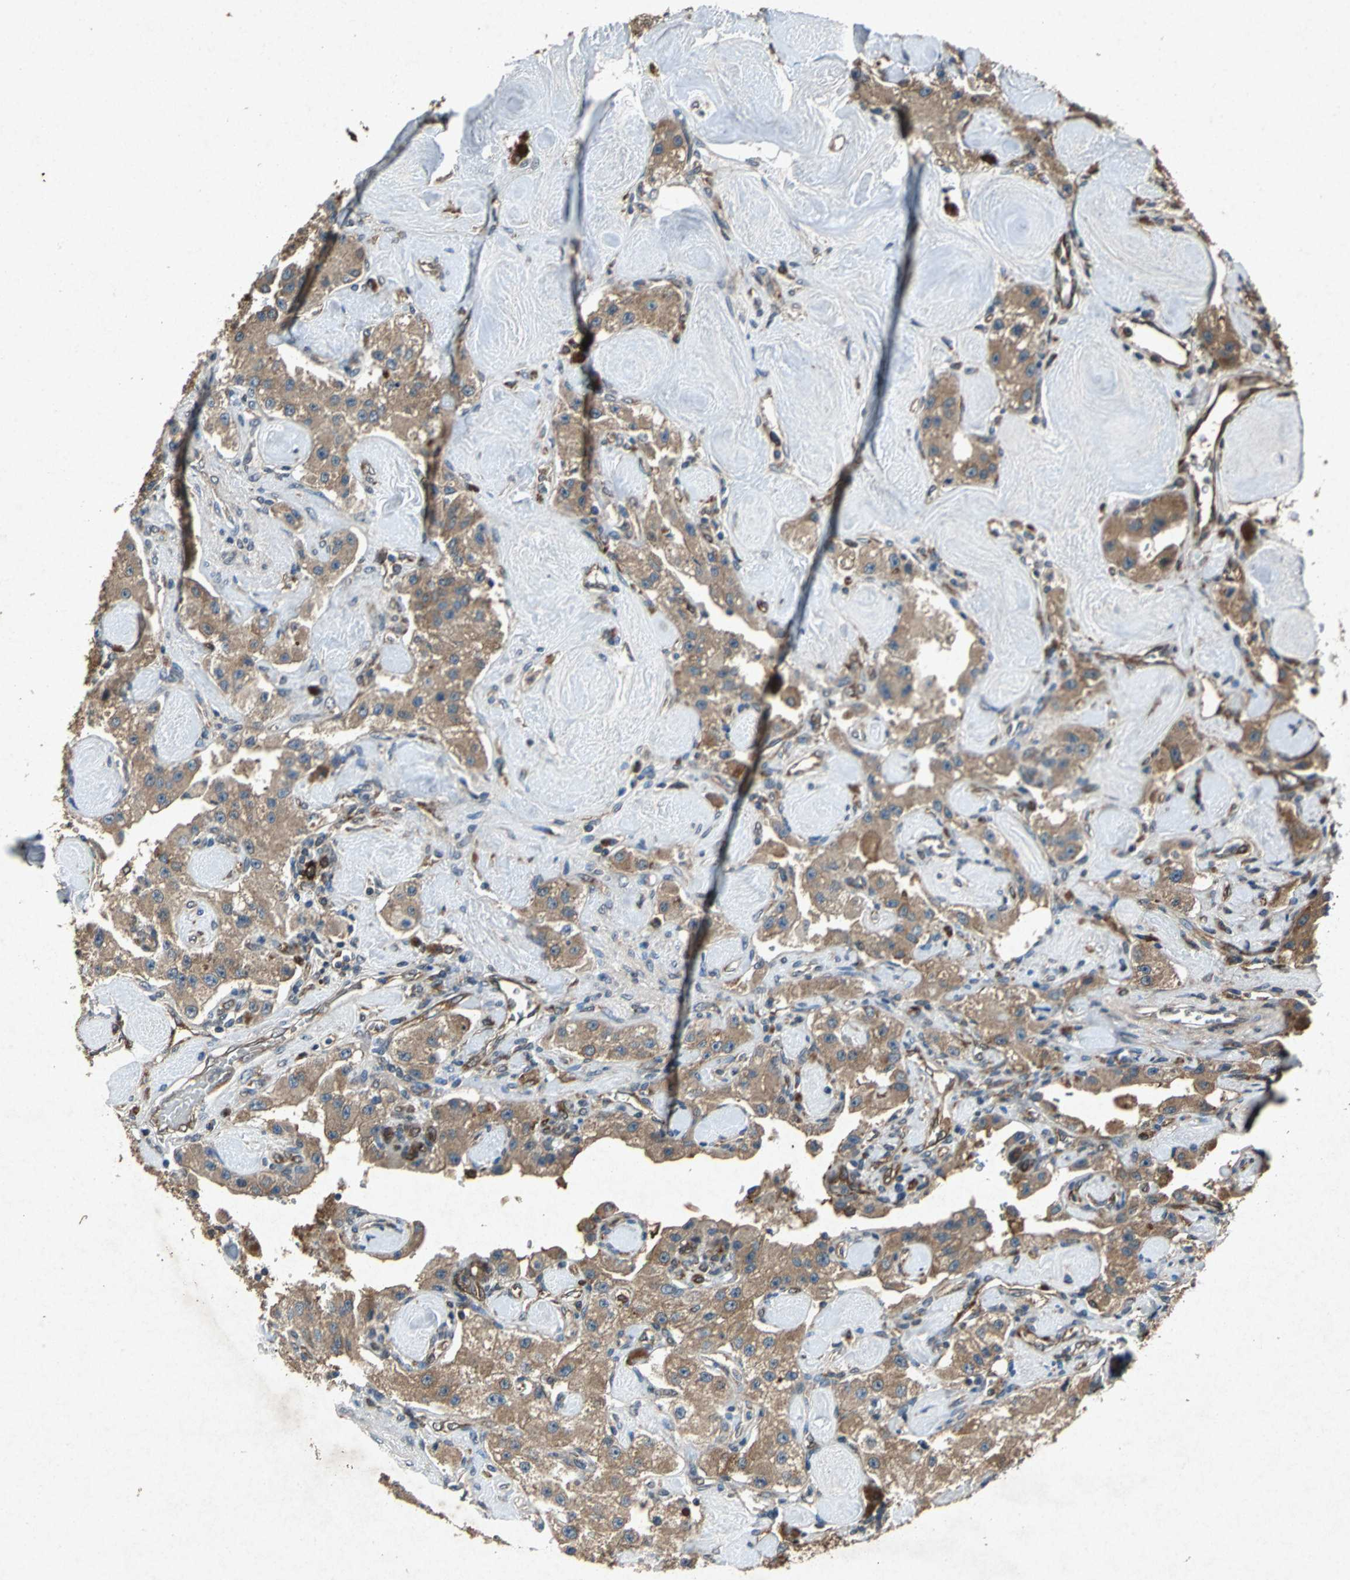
{"staining": {"intensity": "moderate", "quantity": ">75%", "location": "cytoplasmic/membranous"}, "tissue": "carcinoid", "cell_type": "Tumor cells", "image_type": "cancer", "snomed": [{"axis": "morphology", "description": "Carcinoid, malignant, NOS"}, {"axis": "topography", "description": "Pancreas"}], "caption": "Protein analysis of carcinoid (malignant) tissue demonstrates moderate cytoplasmic/membranous expression in about >75% of tumor cells.", "gene": "HSP90AB1", "patient": {"sex": "male", "age": 41}}